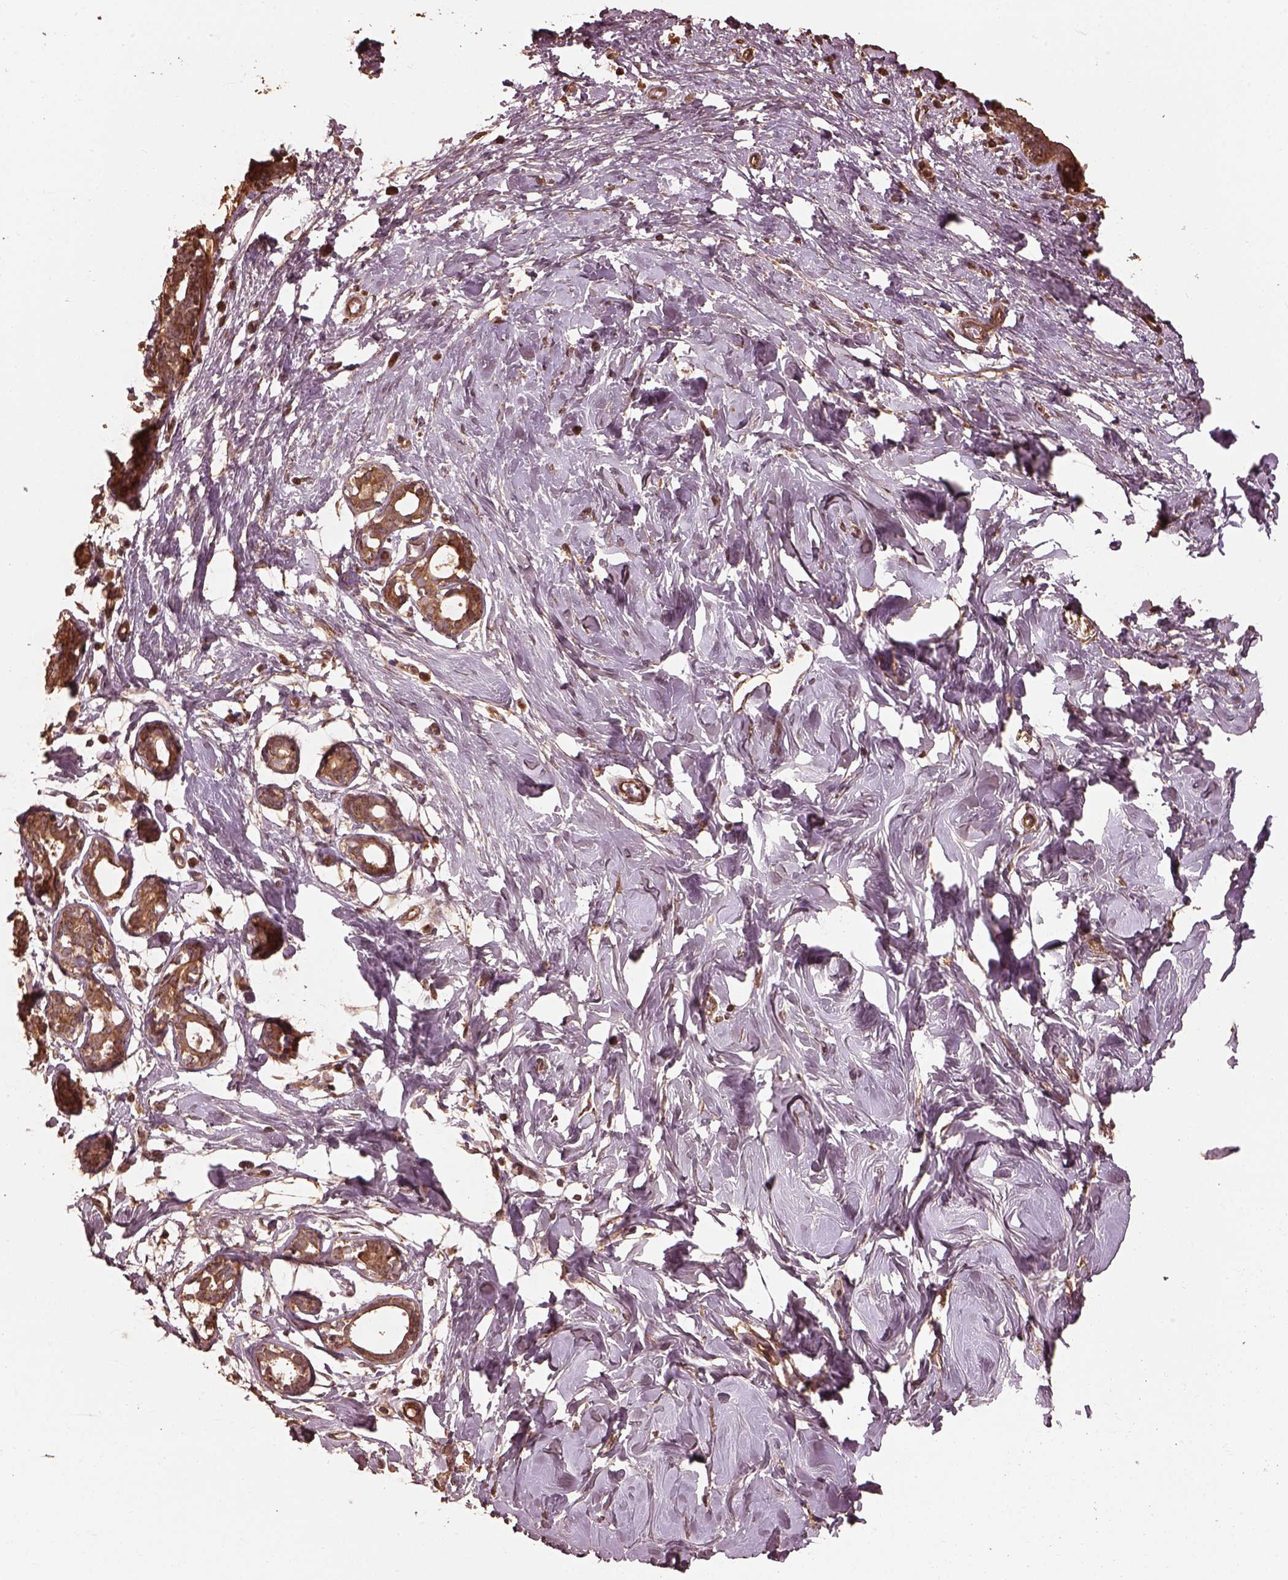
{"staining": {"intensity": "moderate", "quantity": ">75%", "location": "cytoplasmic/membranous"}, "tissue": "breast", "cell_type": "Adipocytes", "image_type": "normal", "snomed": [{"axis": "morphology", "description": "Normal tissue, NOS"}, {"axis": "topography", "description": "Breast"}], "caption": "IHC photomicrograph of benign breast: breast stained using immunohistochemistry (IHC) reveals medium levels of moderate protein expression localized specifically in the cytoplasmic/membranous of adipocytes, appearing as a cytoplasmic/membranous brown color.", "gene": "METTL4", "patient": {"sex": "female", "age": 27}}